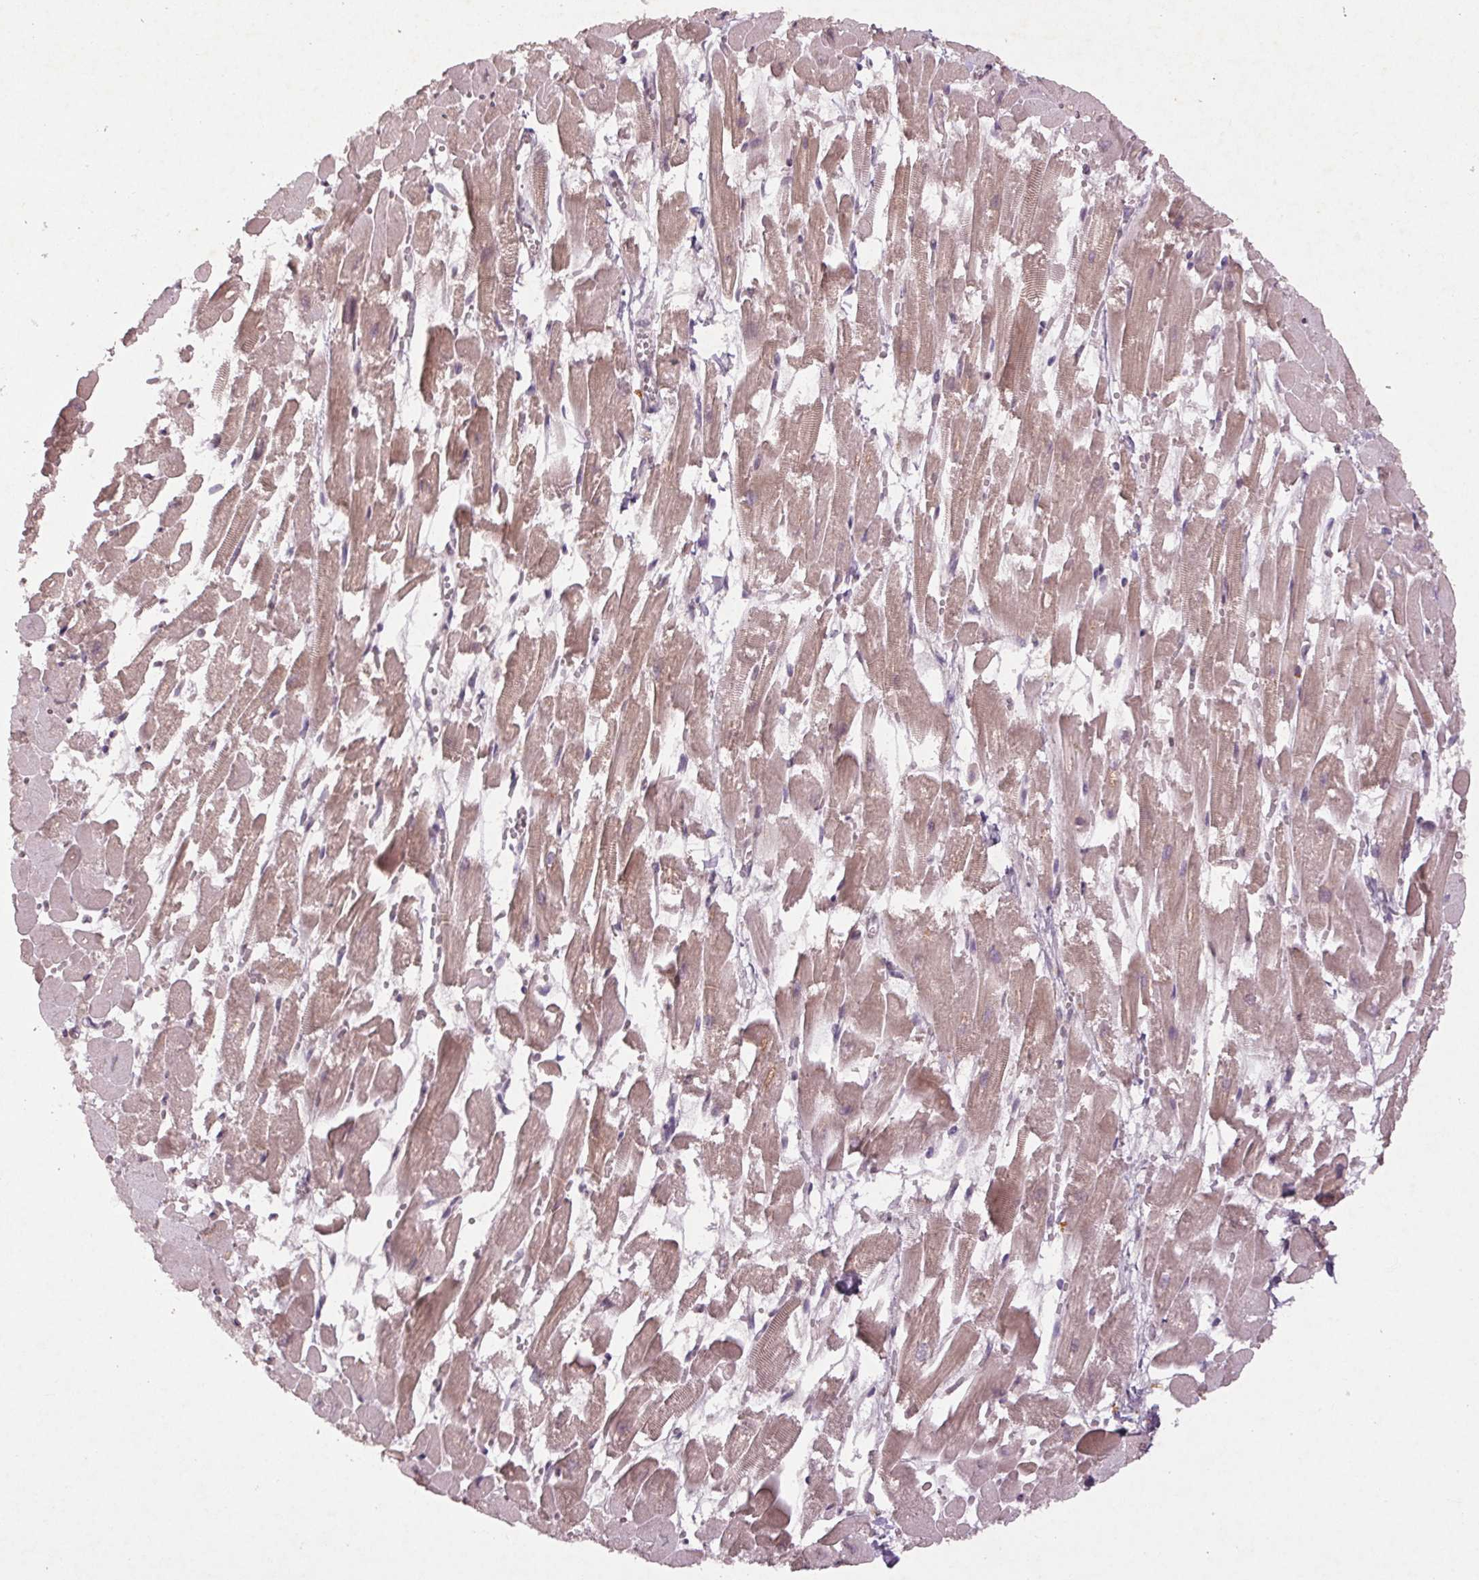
{"staining": {"intensity": "weak", "quantity": "25%-75%", "location": "cytoplasmic/membranous"}, "tissue": "heart muscle", "cell_type": "Cardiomyocytes", "image_type": "normal", "snomed": [{"axis": "morphology", "description": "Normal tissue, NOS"}, {"axis": "topography", "description": "Heart"}], "caption": "A brown stain shows weak cytoplasmic/membranous positivity of a protein in cardiomyocytes of unremarkable heart muscle. (Brightfield microscopy of DAB IHC at high magnification).", "gene": "ENSG00000255641", "patient": {"sex": "female", "age": 52}}